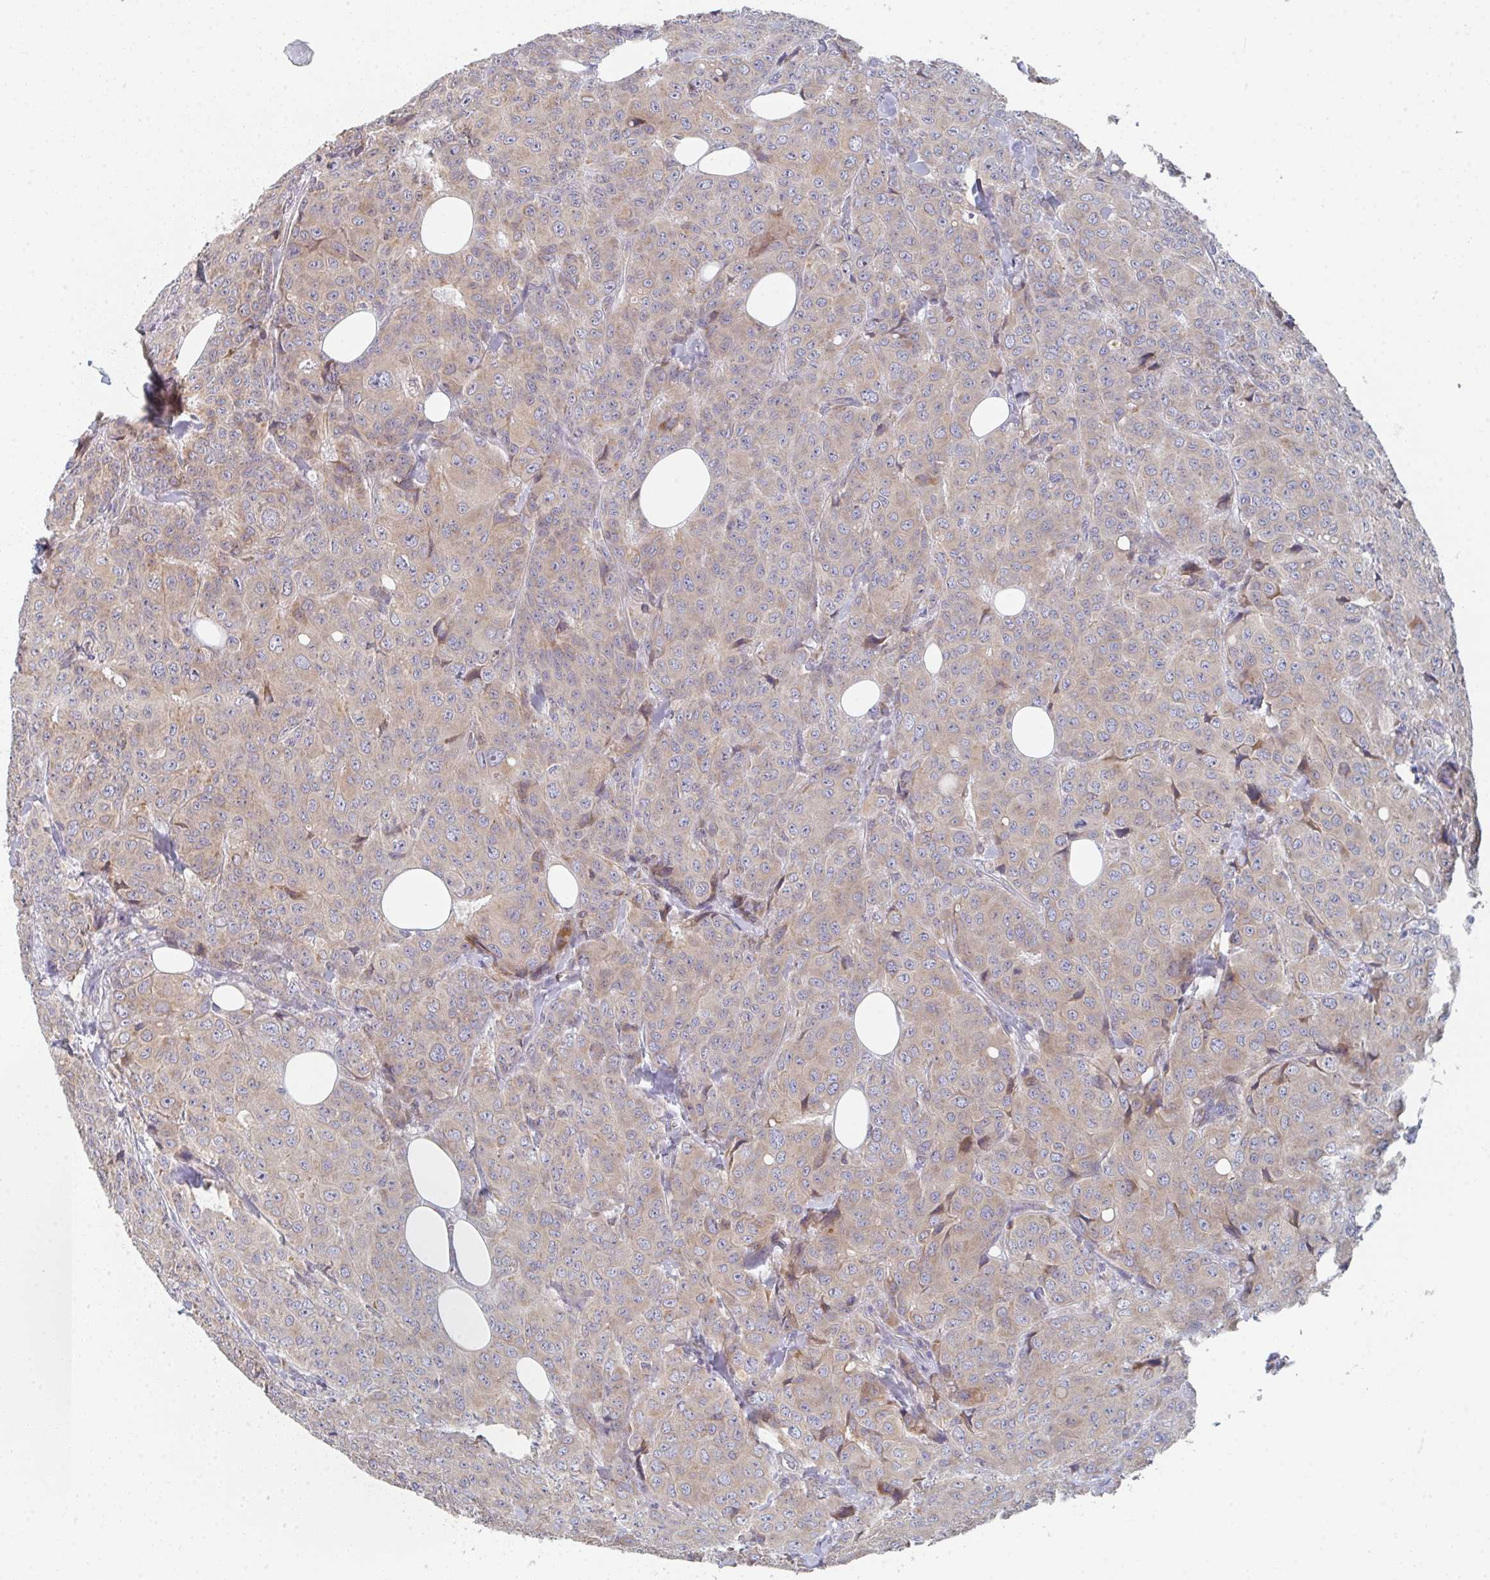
{"staining": {"intensity": "moderate", "quantity": ">75%", "location": "cytoplasmic/membranous"}, "tissue": "breast cancer", "cell_type": "Tumor cells", "image_type": "cancer", "snomed": [{"axis": "morphology", "description": "Duct carcinoma"}, {"axis": "topography", "description": "Breast"}], "caption": "This is an image of immunohistochemistry staining of intraductal carcinoma (breast), which shows moderate staining in the cytoplasmic/membranous of tumor cells.", "gene": "ELOVL1", "patient": {"sex": "female", "age": 43}}